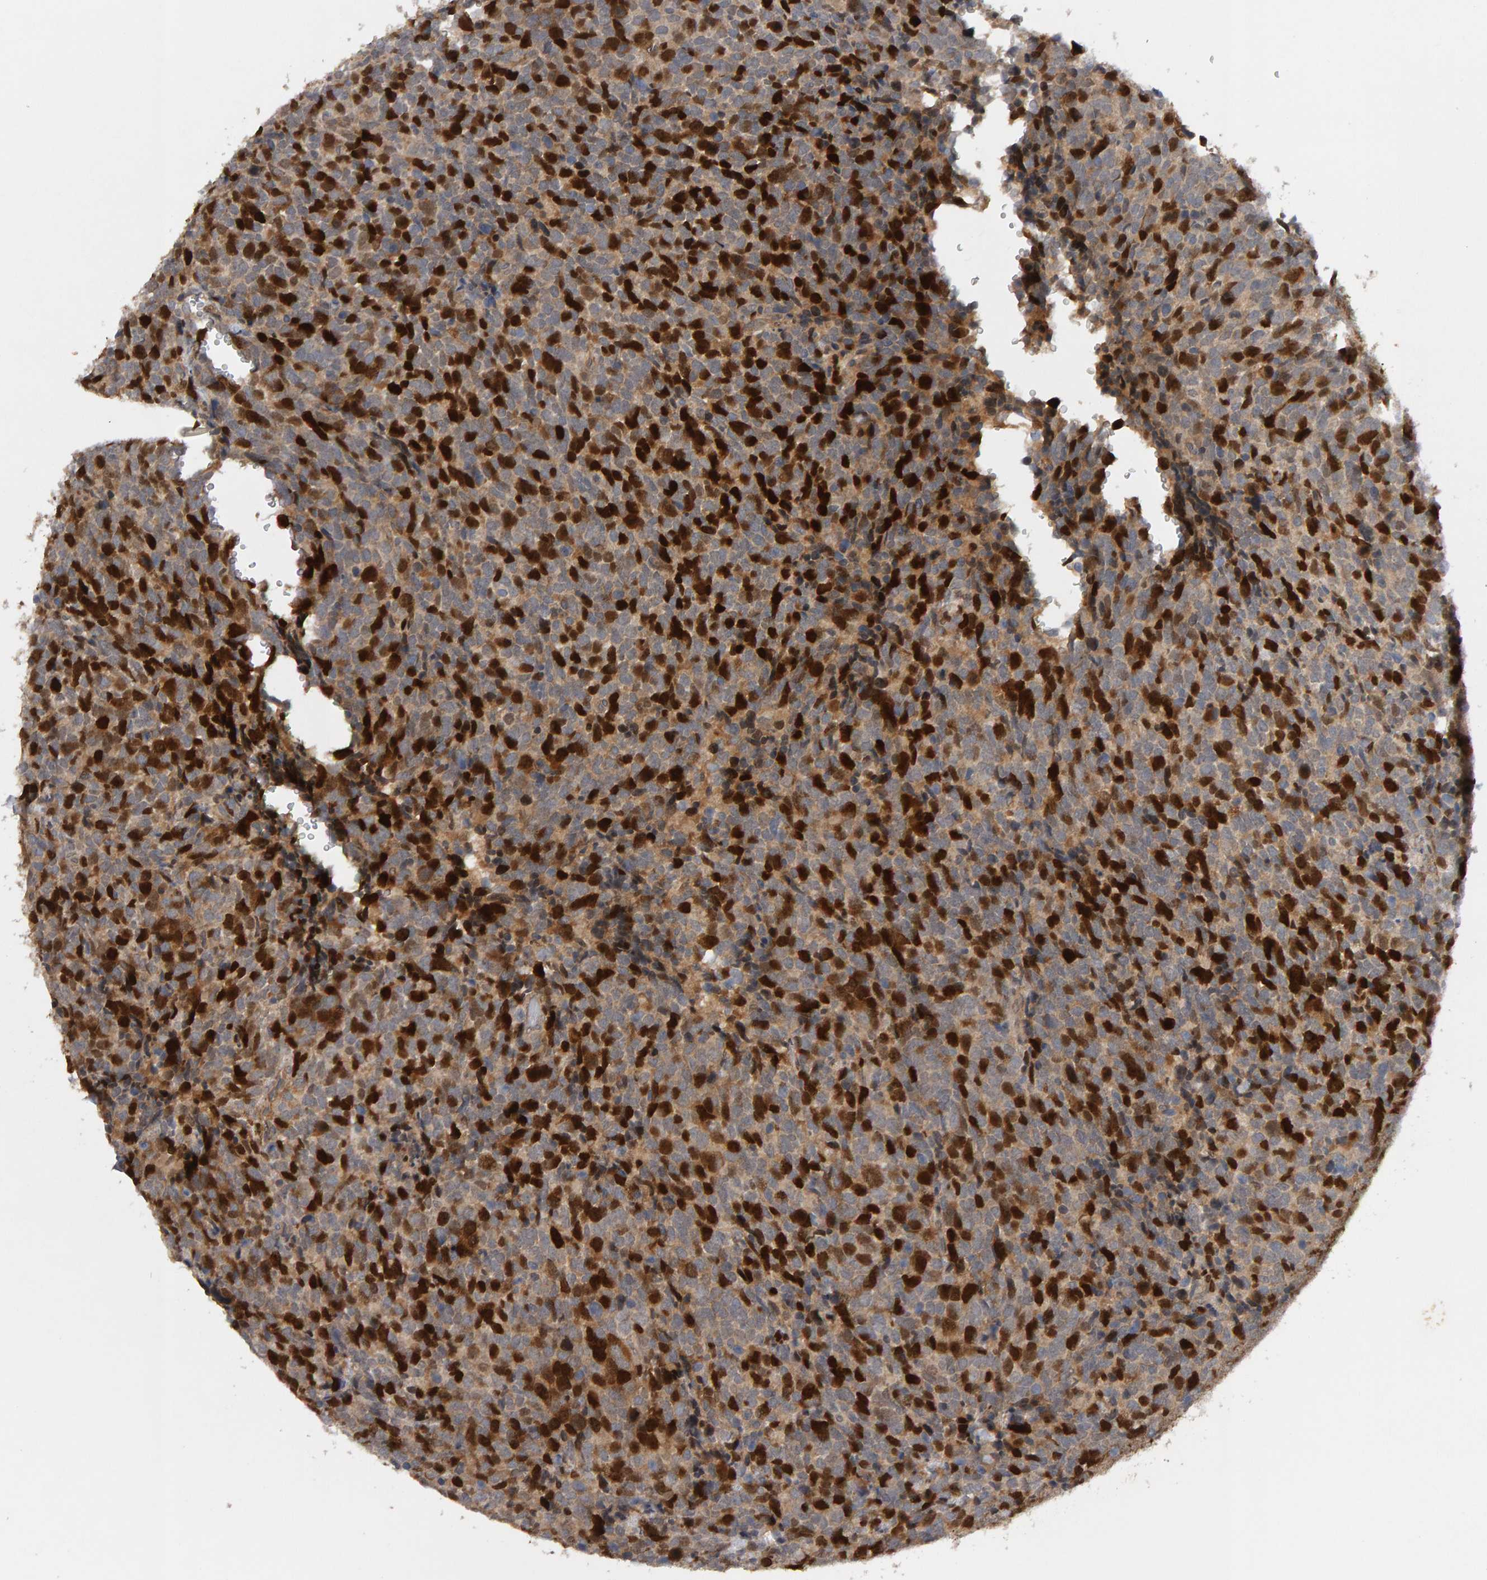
{"staining": {"intensity": "strong", "quantity": "25%-75%", "location": "cytoplasmic/membranous,nuclear"}, "tissue": "urothelial cancer", "cell_type": "Tumor cells", "image_type": "cancer", "snomed": [{"axis": "morphology", "description": "Urothelial carcinoma, High grade"}, {"axis": "topography", "description": "Urinary bladder"}], "caption": "Protein expression analysis of human high-grade urothelial carcinoma reveals strong cytoplasmic/membranous and nuclear positivity in about 25%-75% of tumor cells. (Brightfield microscopy of DAB IHC at high magnification).", "gene": "CDCA5", "patient": {"sex": "female", "age": 82}}